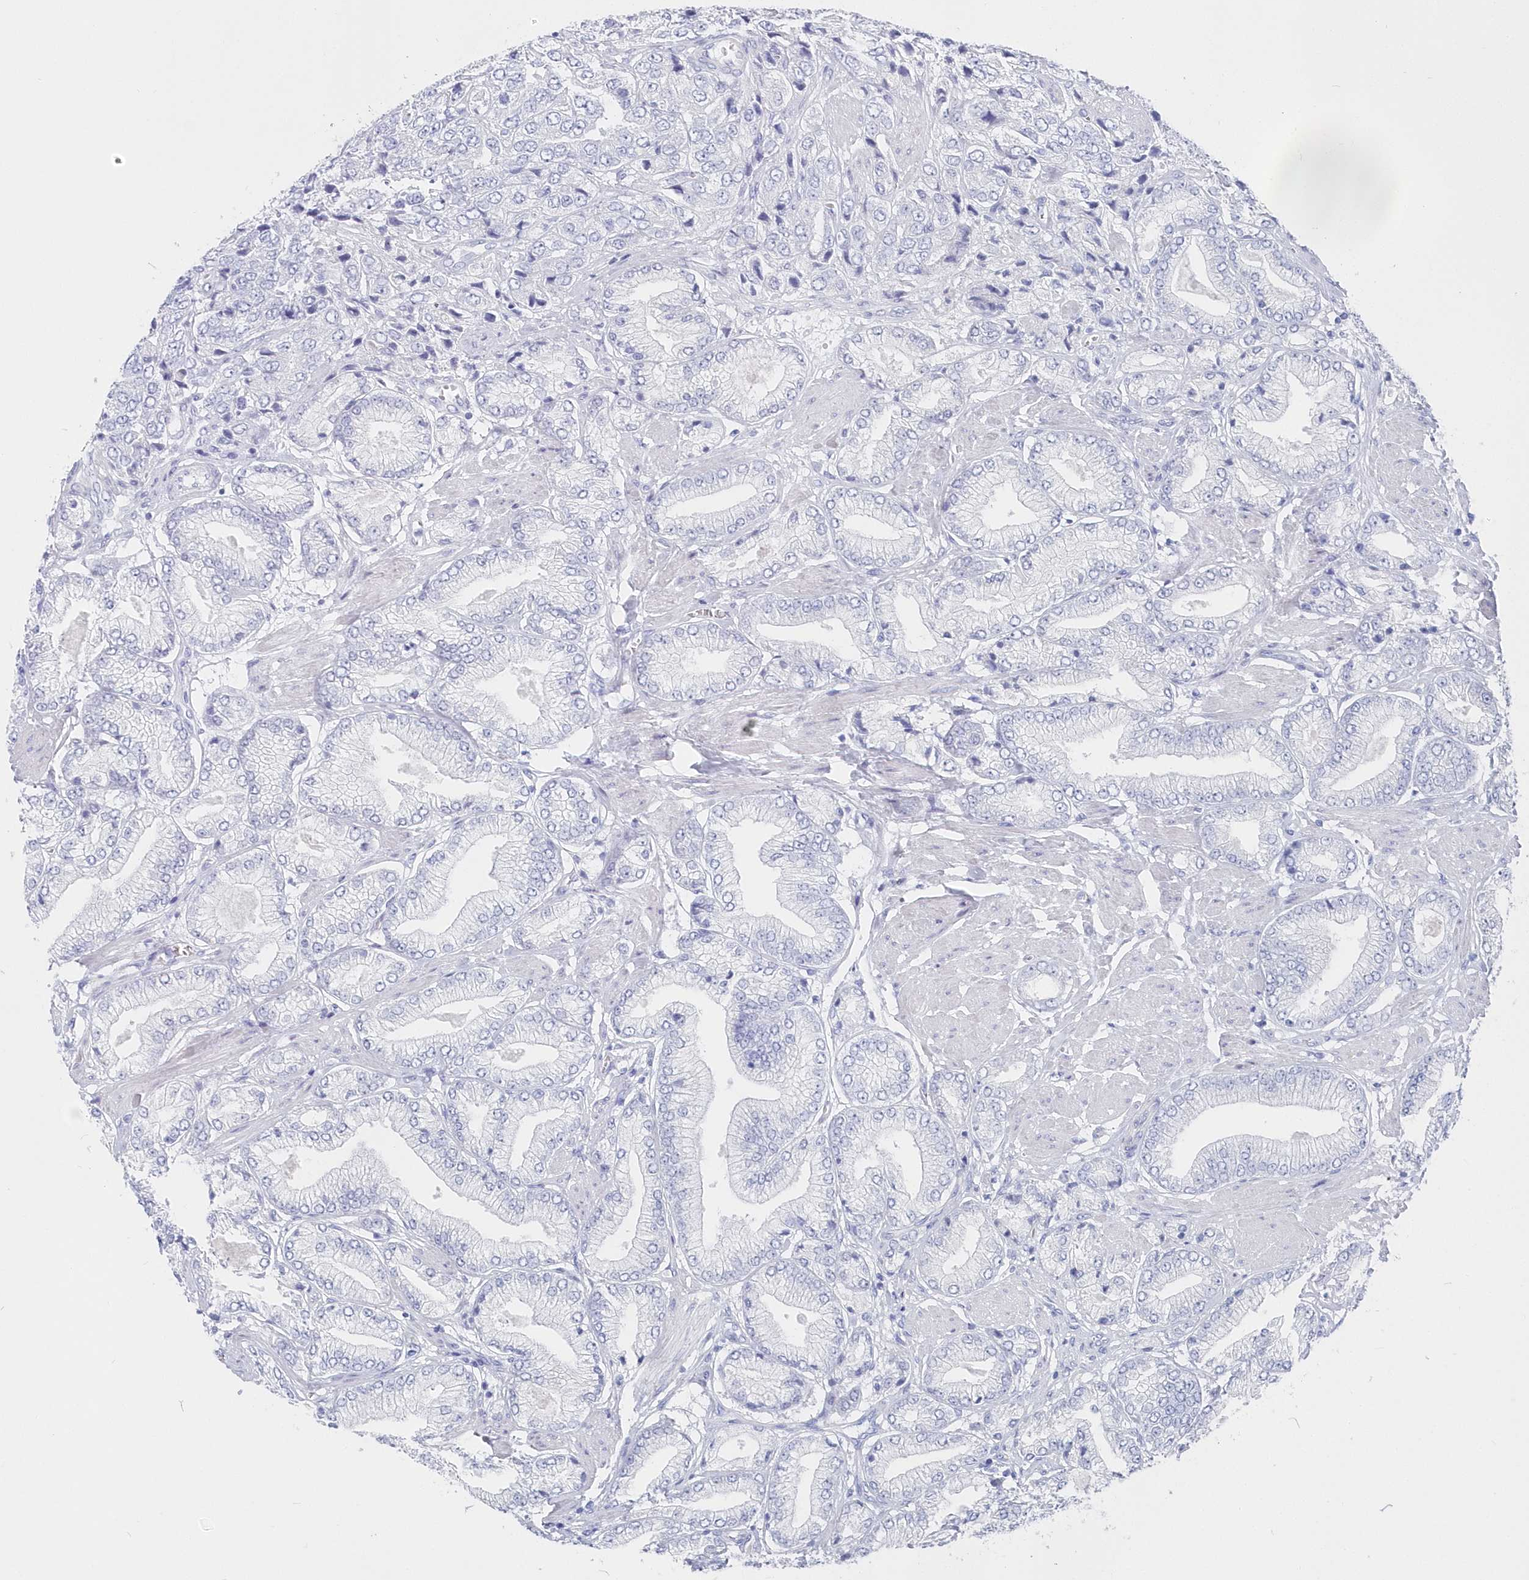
{"staining": {"intensity": "negative", "quantity": "none", "location": "none"}, "tissue": "prostate cancer", "cell_type": "Tumor cells", "image_type": "cancer", "snomed": [{"axis": "morphology", "description": "Adenocarcinoma, High grade"}, {"axis": "topography", "description": "Prostate"}], "caption": "Immunohistochemistry image of neoplastic tissue: human adenocarcinoma (high-grade) (prostate) stained with DAB (3,3'-diaminobenzidine) displays no significant protein staining in tumor cells.", "gene": "CSNK1G2", "patient": {"sex": "male", "age": 50}}